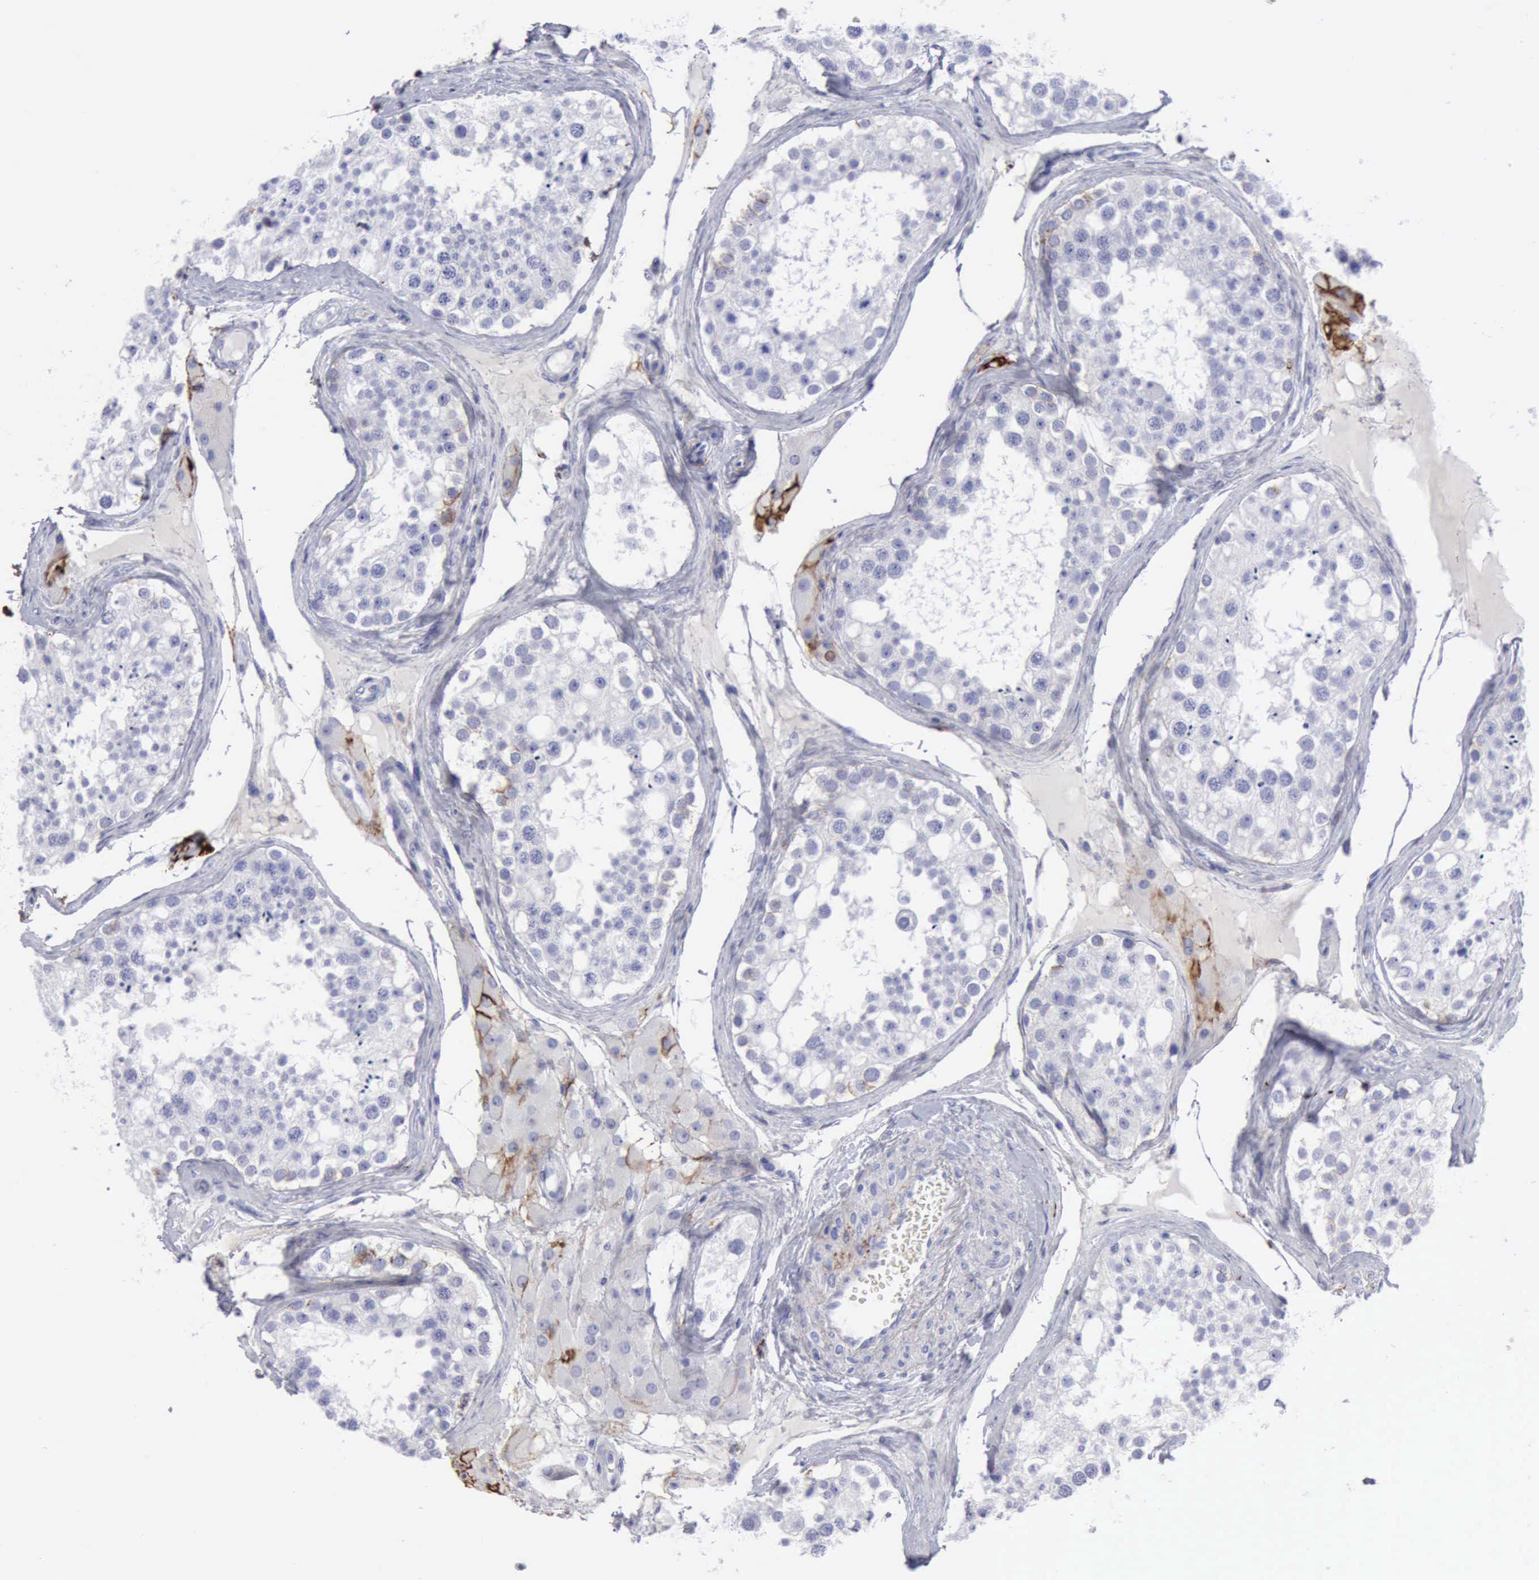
{"staining": {"intensity": "negative", "quantity": "none", "location": "none"}, "tissue": "testis", "cell_type": "Cells in seminiferous ducts", "image_type": "normal", "snomed": [{"axis": "morphology", "description": "Normal tissue, NOS"}, {"axis": "topography", "description": "Testis"}], "caption": "Immunohistochemistry photomicrograph of normal testis stained for a protein (brown), which displays no staining in cells in seminiferous ducts. (Immunohistochemistry, brightfield microscopy, high magnification).", "gene": "NCAM1", "patient": {"sex": "male", "age": 68}}